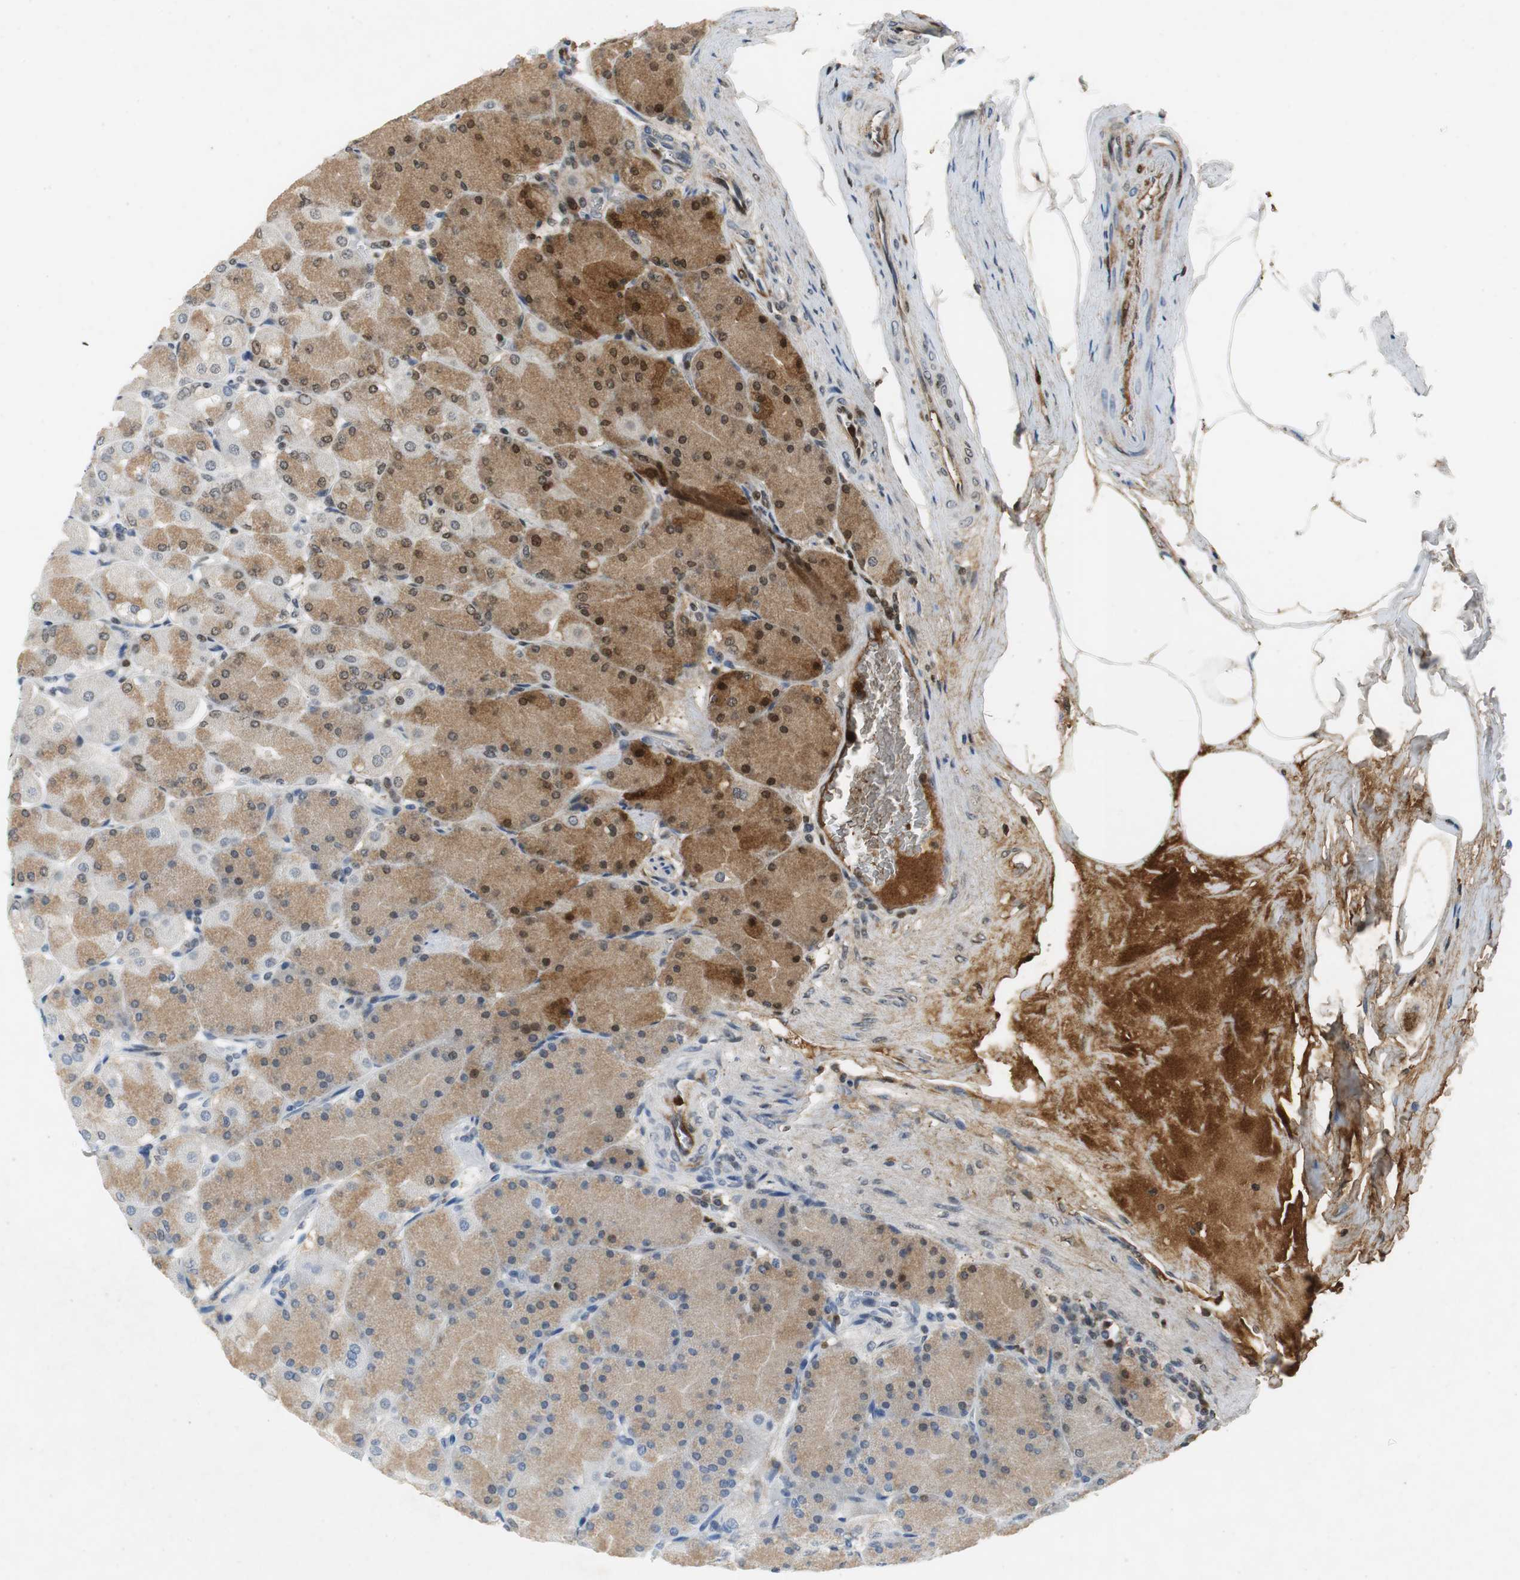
{"staining": {"intensity": "moderate", "quantity": ">75%", "location": "cytoplasmic/membranous,nuclear"}, "tissue": "stomach", "cell_type": "Glandular cells", "image_type": "normal", "snomed": [{"axis": "morphology", "description": "Normal tissue, NOS"}, {"axis": "topography", "description": "Stomach, upper"}], "caption": "Immunohistochemical staining of benign stomach displays >75% levels of moderate cytoplasmic/membranous,nuclear protein expression in approximately >75% of glandular cells. (IHC, brightfield microscopy, high magnification).", "gene": "ORM1", "patient": {"sex": "female", "age": 56}}